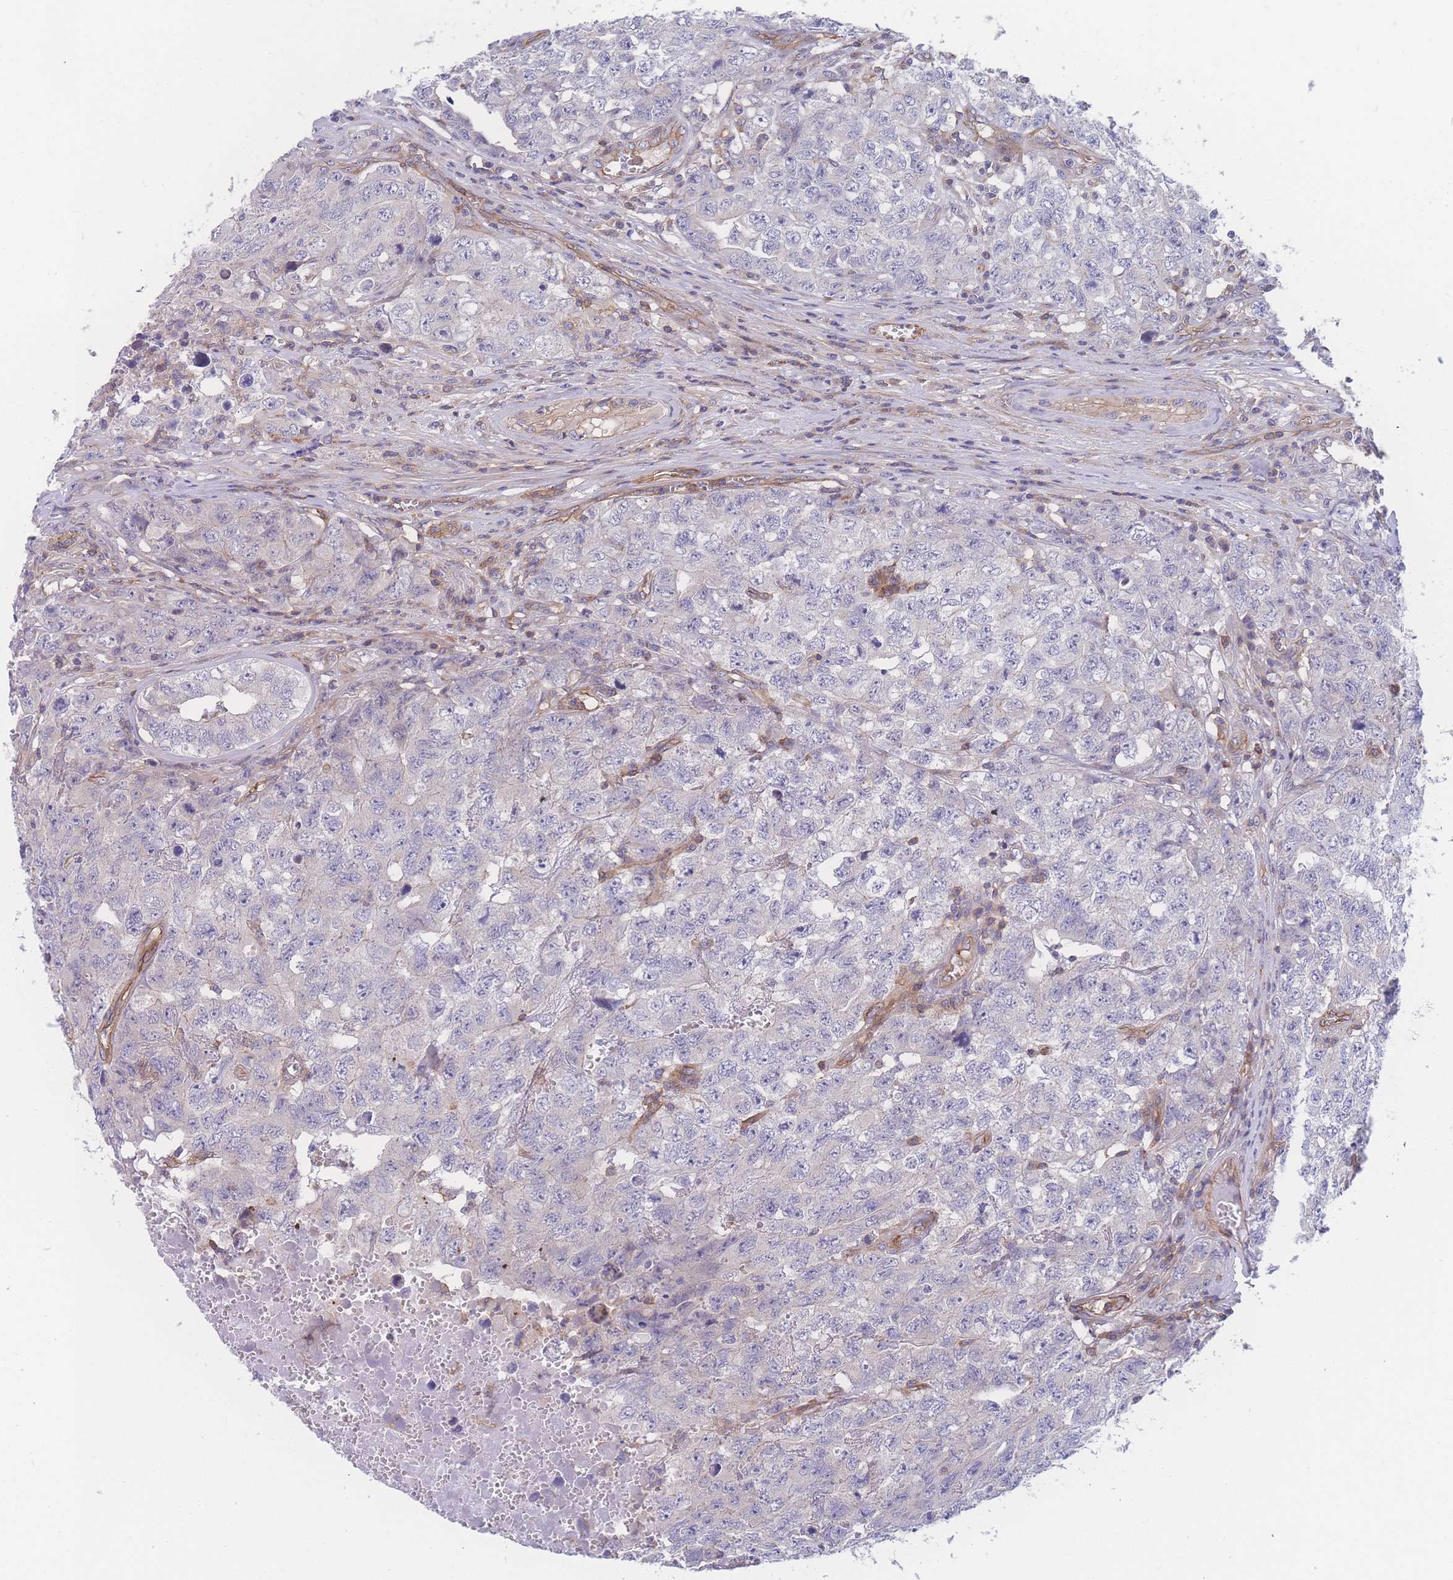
{"staining": {"intensity": "negative", "quantity": "none", "location": "none"}, "tissue": "testis cancer", "cell_type": "Tumor cells", "image_type": "cancer", "snomed": [{"axis": "morphology", "description": "Carcinoma, Embryonal, NOS"}, {"axis": "topography", "description": "Testis"}], "caption": "A histopathology image of human testis embryonal carcinoma is negative for staining in tumor cells.", "gene": "CFAP97", "patient": {"sex": "male", "age": 31}}